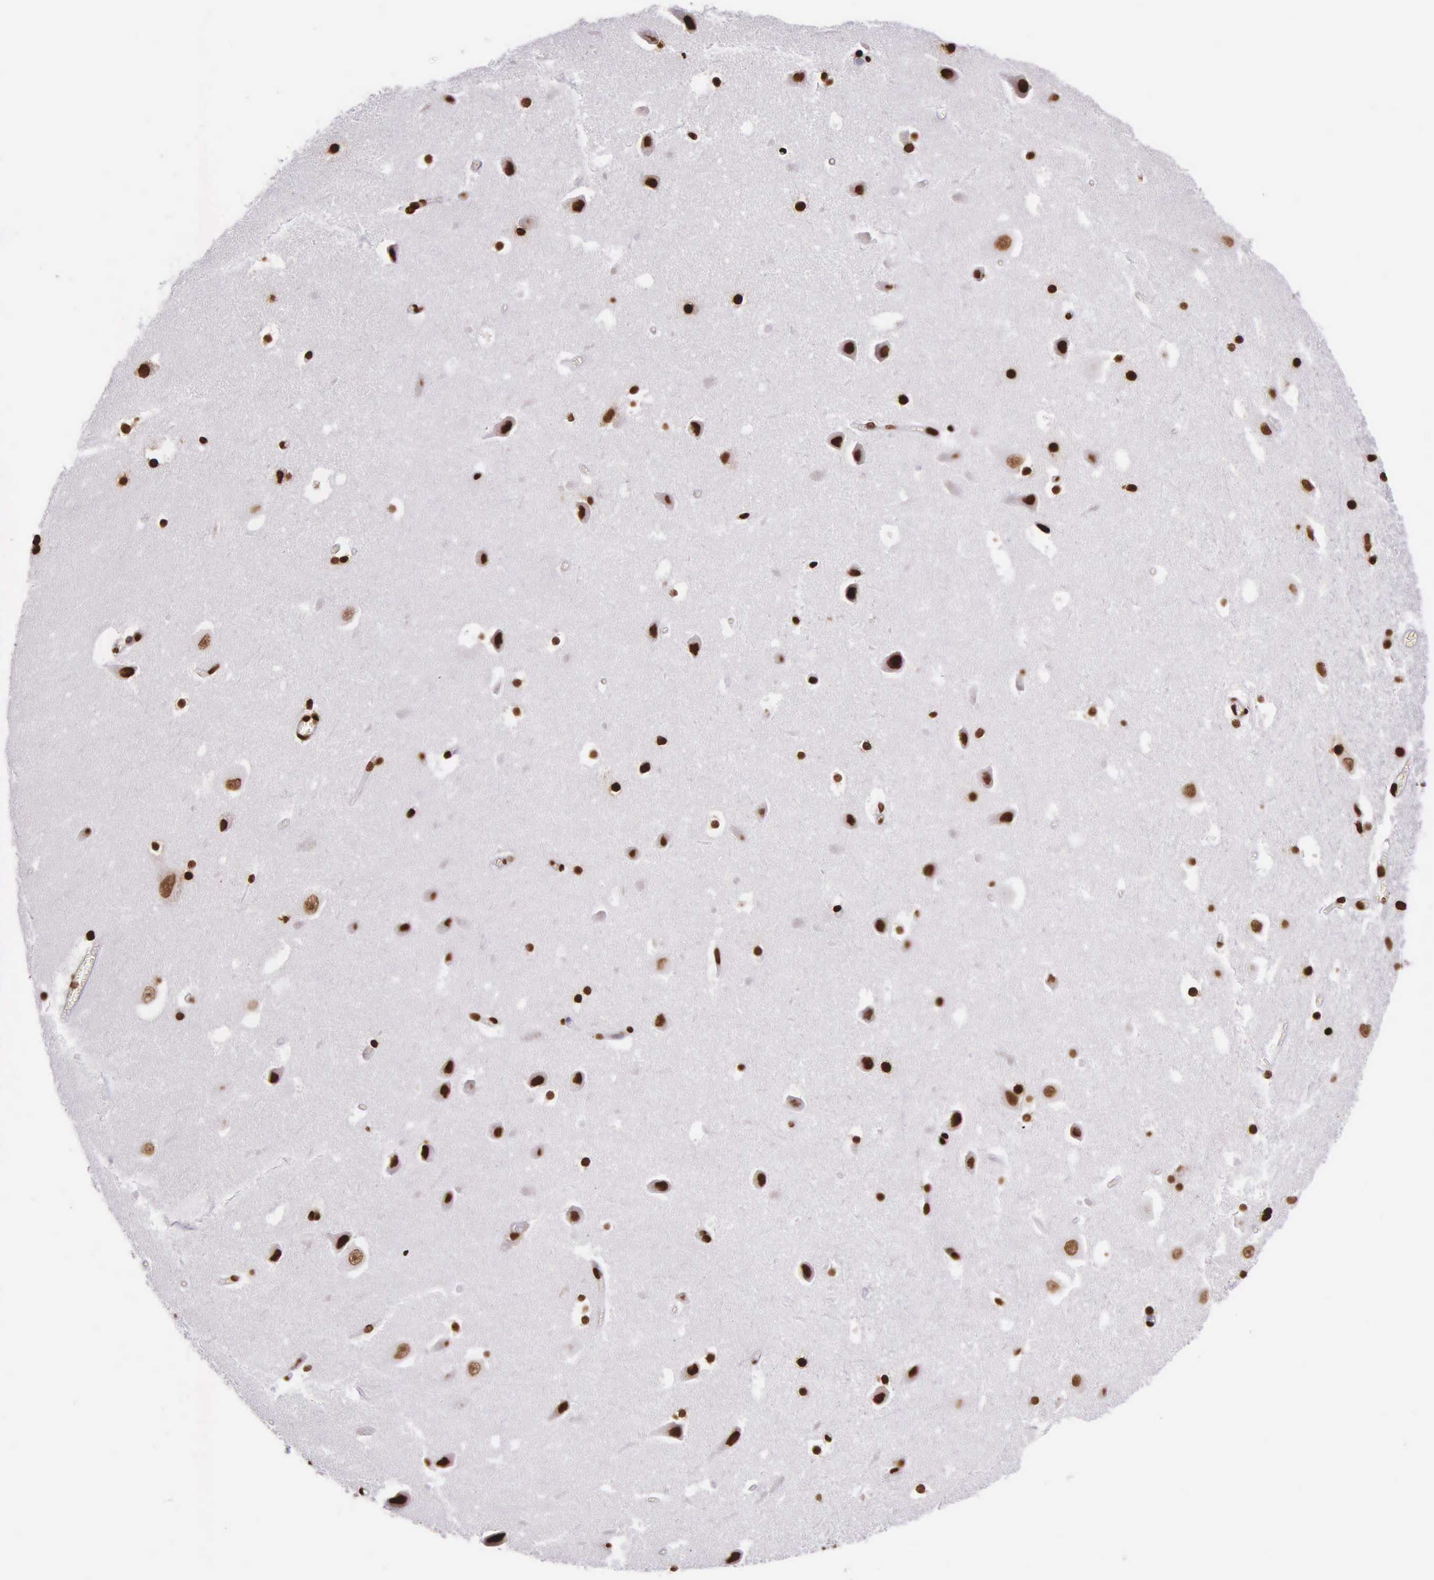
{"staining": {"intensity": "strong", "quantity": ">75%", "location": "nuclear"}, "tissue": "hippocampus", "cell_type": "Glial cells", "image_type": "normal", "snomed": [{"axis": "morphology", "description": "Normal tissue, NOS"}, {"axis": "topography", "description": "Hippocampus"}], "caption": "Benign hippocampus displays strong nuclear positivity in approximately >75% of glial cells, visualized by immunohistochemistry. Nuclei are stained in blue.", "gene": "H1", "patient": {"sex": "male", "age": 45}}